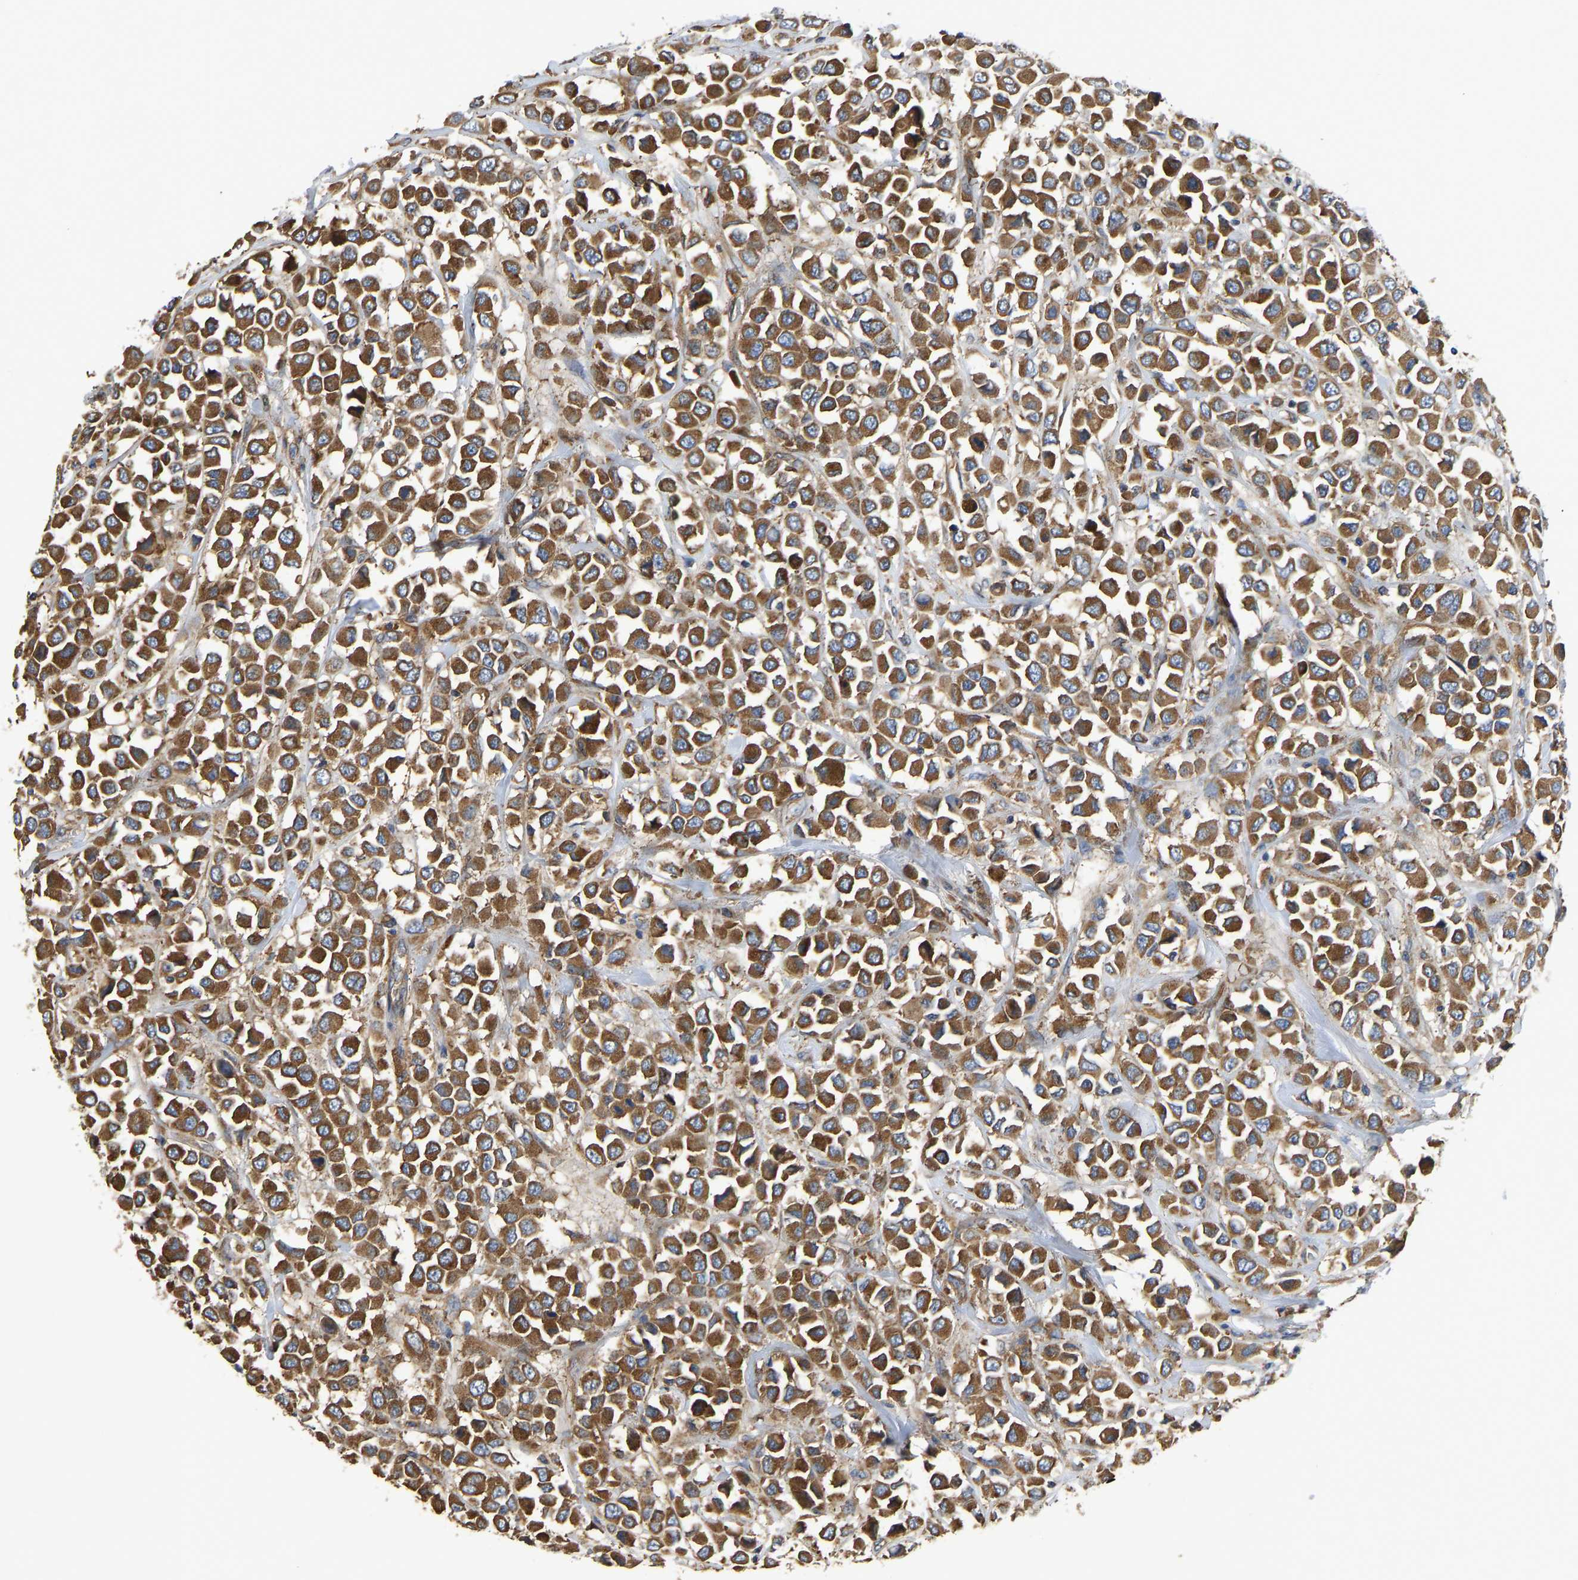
{"staining": {"intensity": "strong", "quantity": ">75%", "location": "cytoplasmic/membranous"}, "tissue": "breast cancer", "cell_type": "Tumor cells", "image_type": "cancer", "snomed": [{"axis": "morphology", "description": "Duct carcinoma"}, {"axis": "topography", "description": "Breast"}], "caption": "Tumor cells exhibit strong cytoplasmic/membranous expression in approximately >75% of cells in breast intraductal carcinoma. (DAB (3,3'-diaminobenzidine) IHC with brightfield microscopy, high magnification).", "gene": "FLNB", "patient": {"sex": "female", "age": 61}}